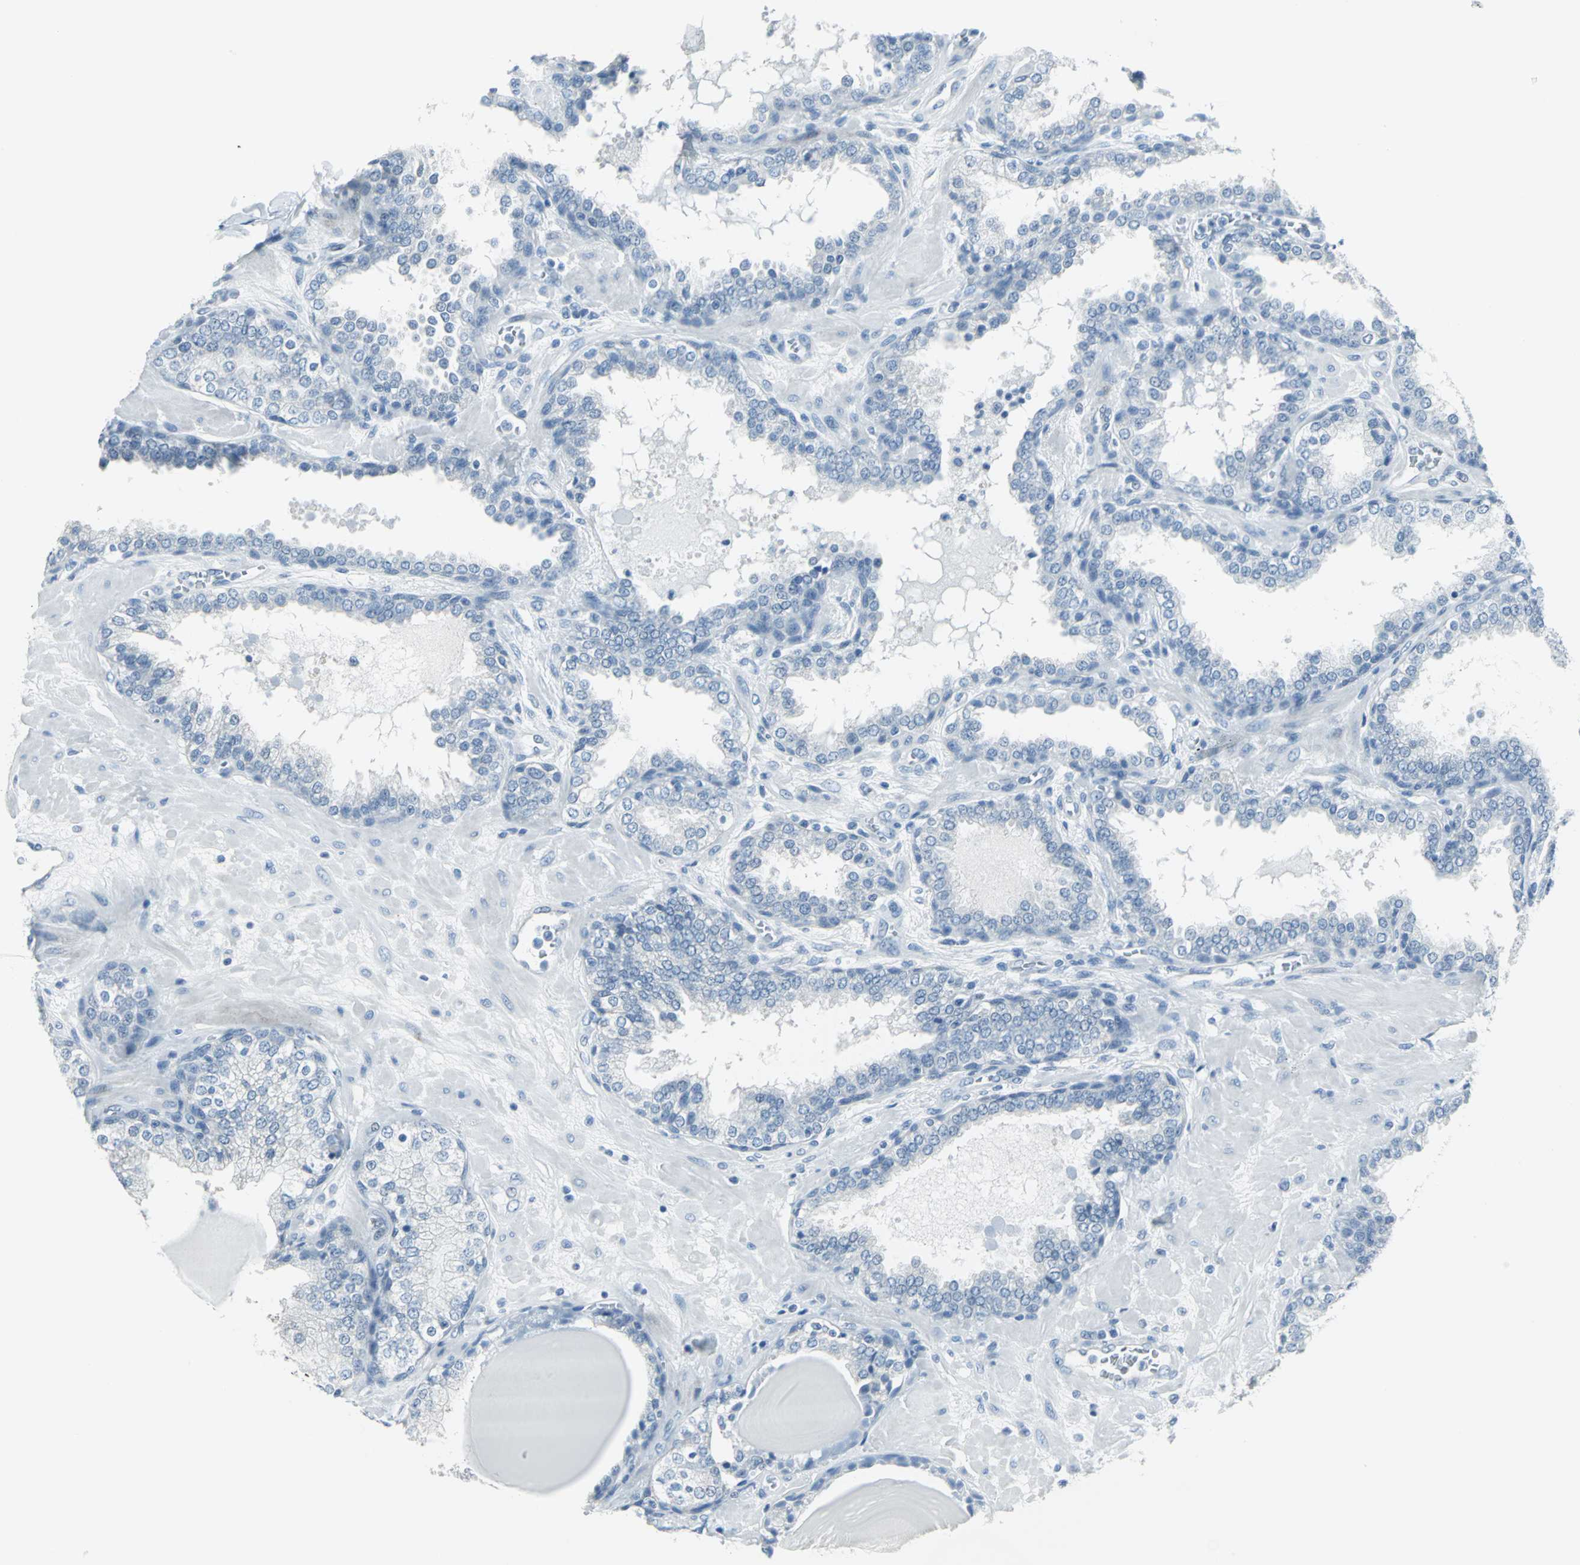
{"staining": {"intensity": "negative", "quantity": "none", "location": "none"}, "tissue": "prostate", "cell_type": "Glandular cells", "image_type": "normal", "snomed": [{"axis": "morphology", "description": "Normal tissue, NOS"}, {"axis": "topography", "description": "Prostate"}], "caption": "Immunohistochemistry histopathology image of unremarkable prostate: prostate stained with DAB (3,3'-diaminobenzidine) reveals no significant protein staining in glandular cells.", "gene": "DNAI2", "patient": {"sex": "male", "age": 51}}